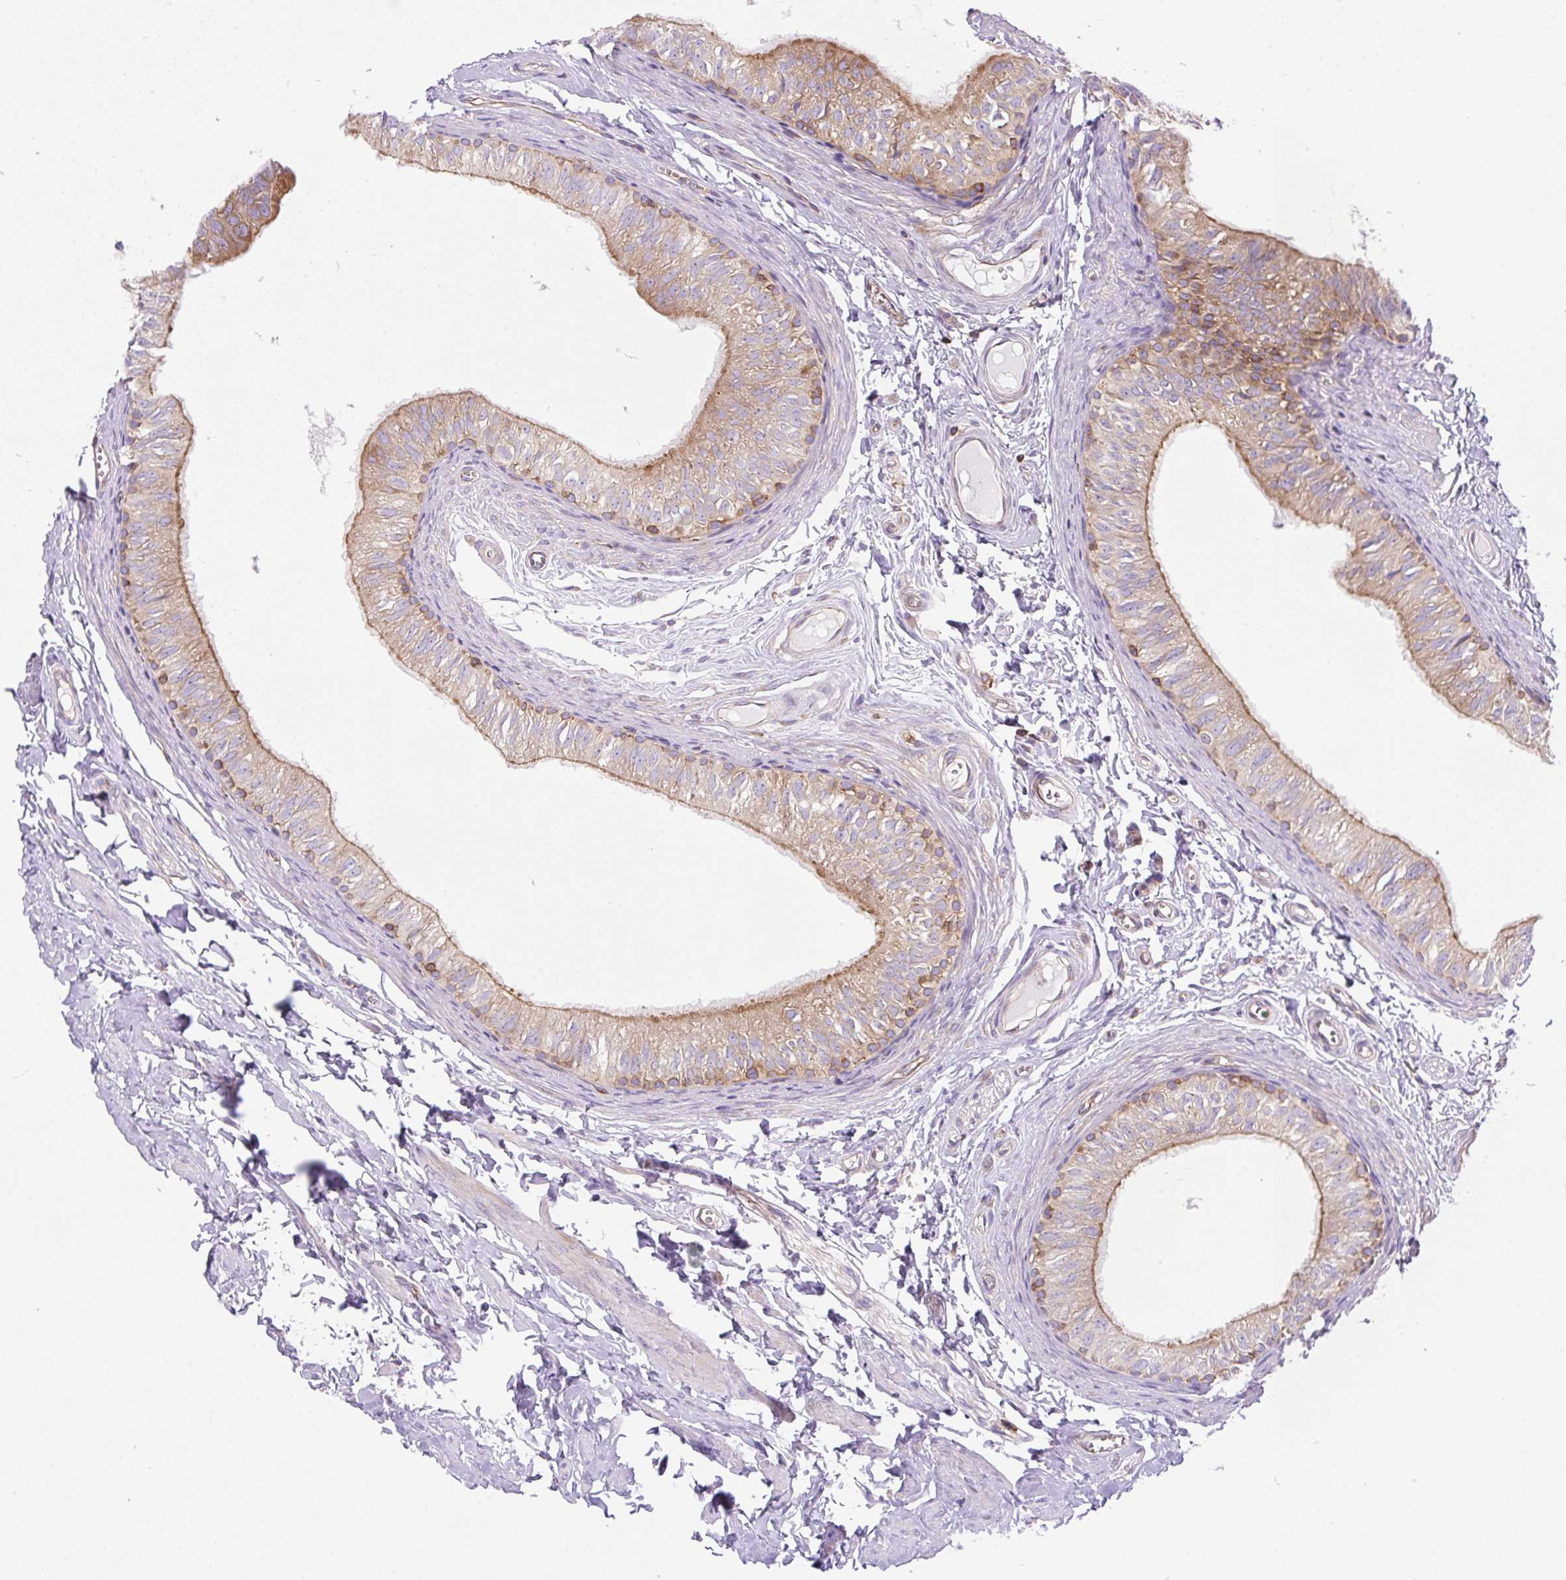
{"staining": {"intensity": "moderate", "quantity": "25%-75%", "location": "cytoplasmic/membranous"}, "tissue": "epididymis", "cell_type": "Glandular cells", "image_type": "normal", "snomed": [{"axis": "morphology", "description": "Normal tissue, NOS"}, {"axis": "topography", "description": "Epididymis"}], "caption": "Immunohistochemistry (IHC) image of benign epididymis: human epididymis stained using immunohistochemistry (IHC) exhibits medium levels of moderate protein expression localized specifically in the cytoplasmic/membranous of glandular cells, appearing as a cytoplasmic/membranous brown color.", "gene": "DNM2", "patient": {"sex": "male", "age": 42}}